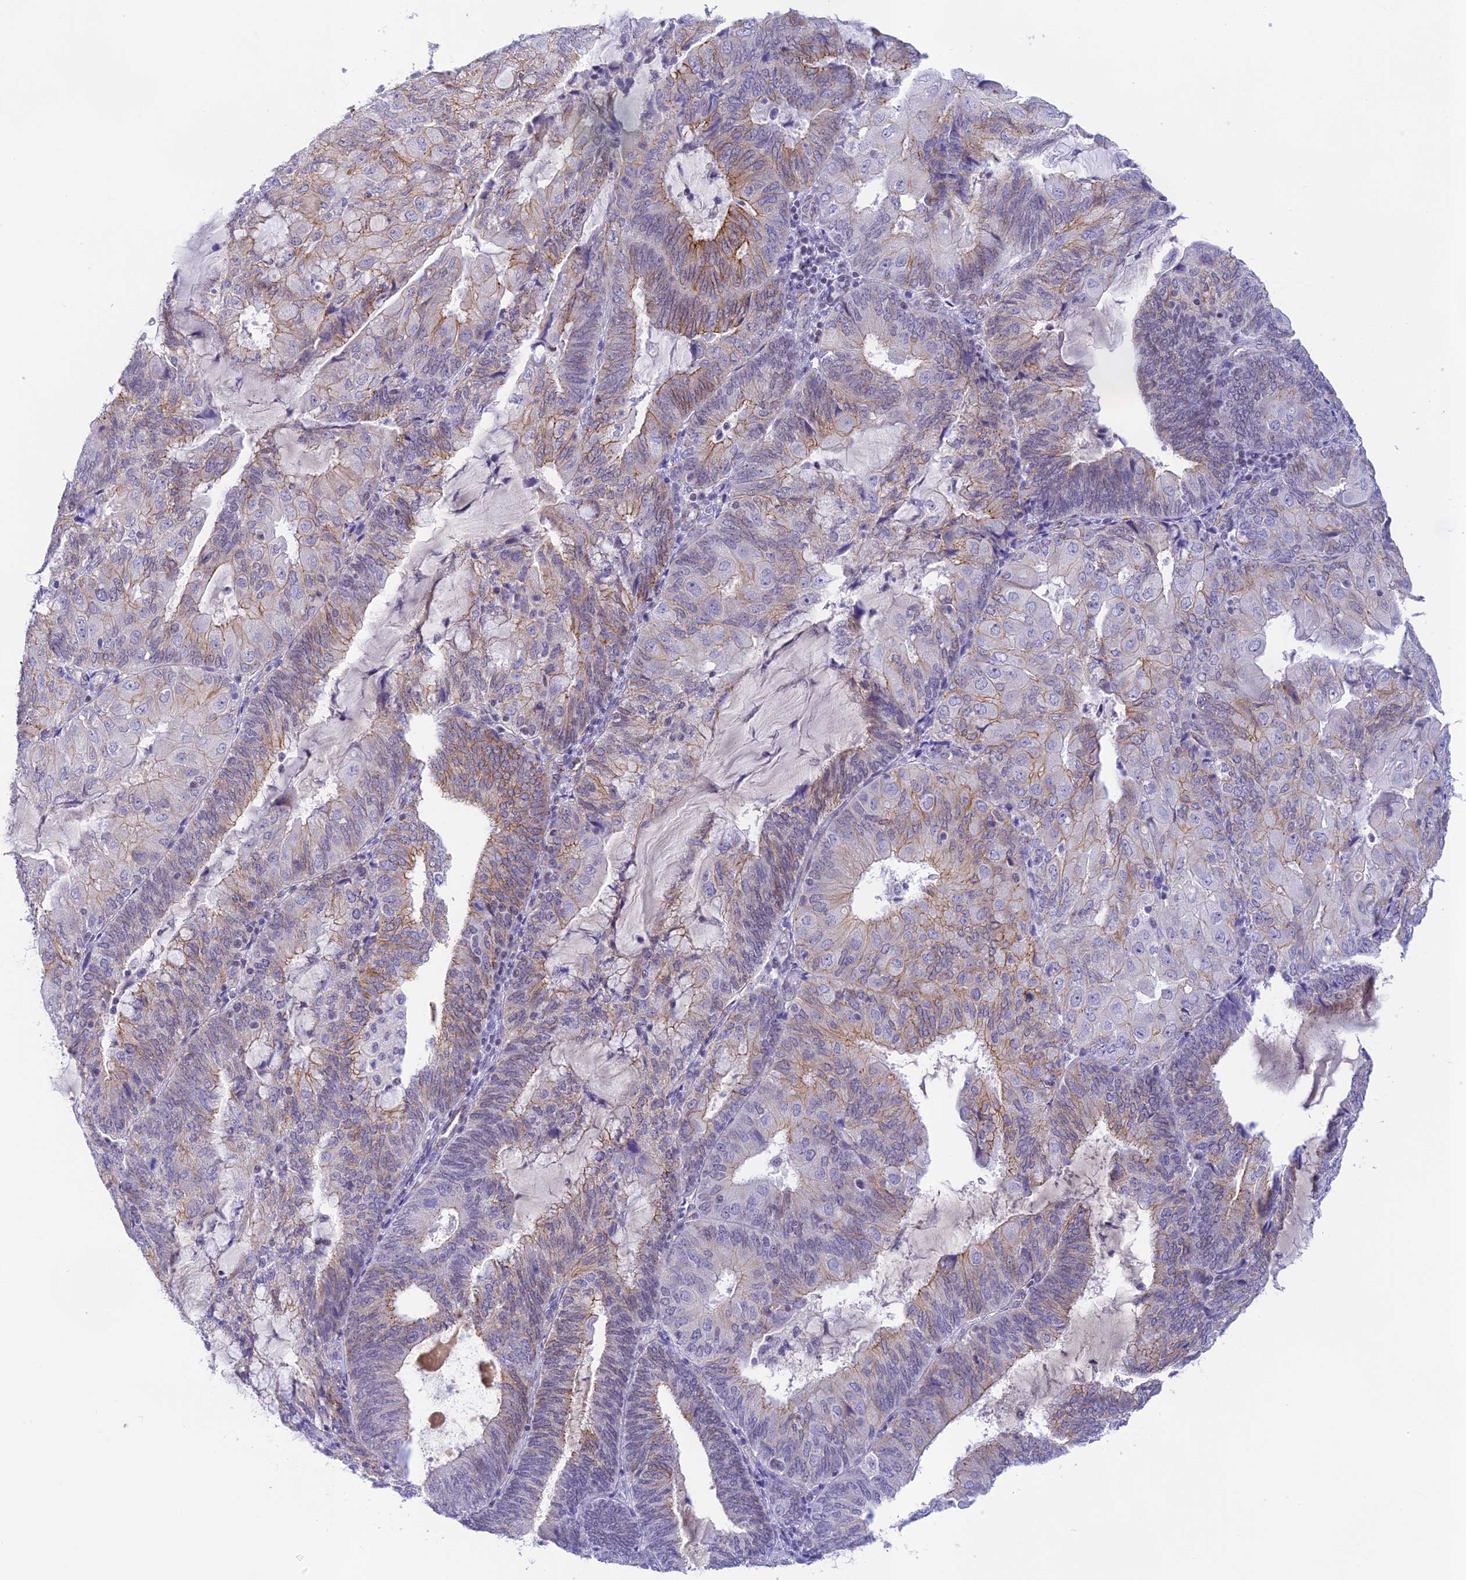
{"staining": {"intensity": "moderate", "quantity": "25%-75%", "location": "cytoplasmic/membranous"}, "tissue": "endometrial cancer", "cell_type": "Tumor cells", "image_type": "cancer", "snomed": [{"axis": "morphology", "description": "Adenocarcinoma, NOS"}, {"axis": "topography", "description": "Endometrium"}], "caption": "Protein expression analysis of human endometrial cancer (adenocarcinoma) reveals moderate cytoplasmic/membranous staining in about 25%-75% of tumor cells. (Brightfield microscopy of DAB IHC at high magnification).", "gene": "THAP11", "patient": {"sex": "female", "age": 81}}